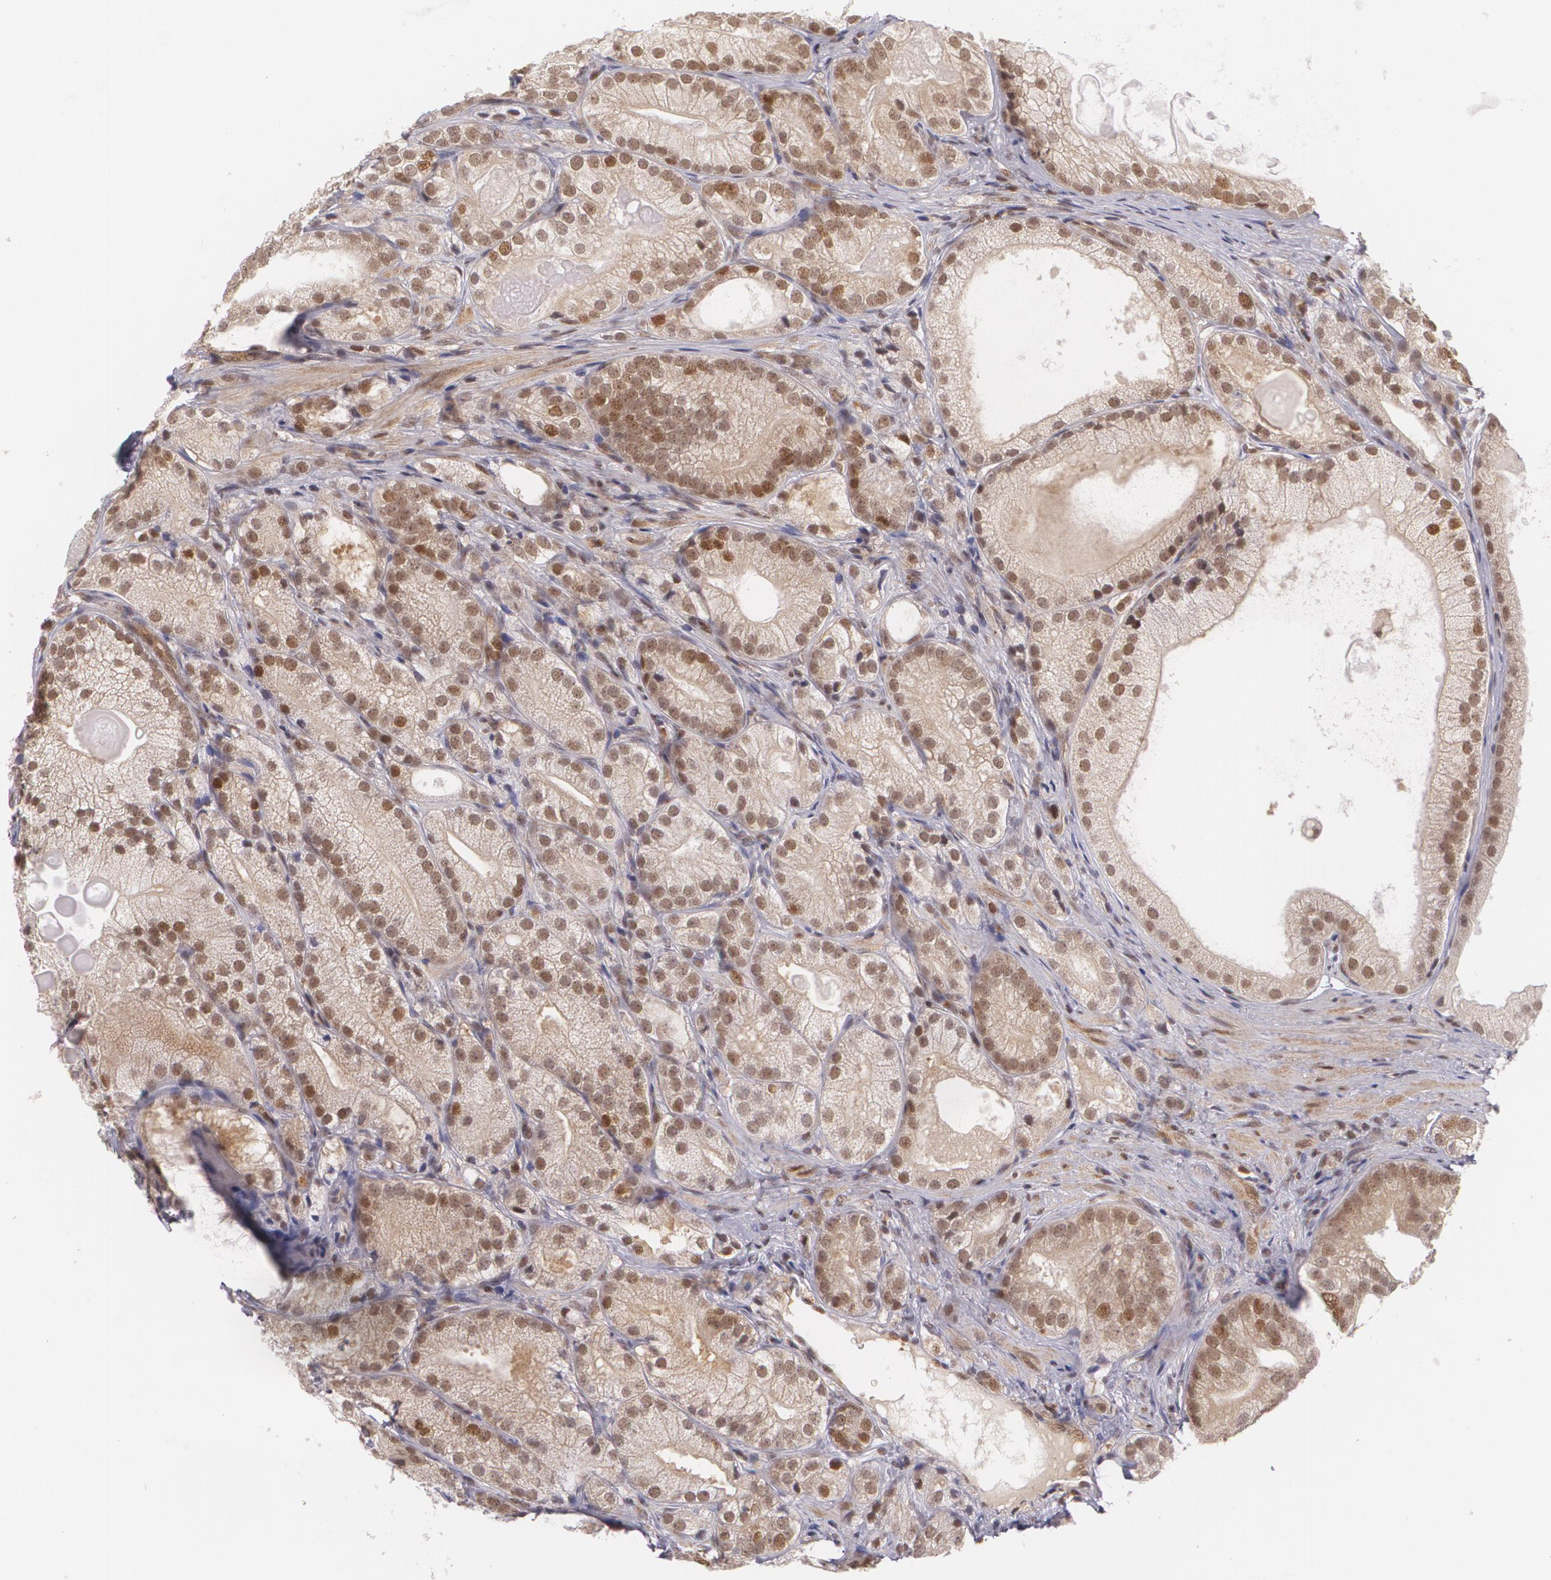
{"staining": {"intensity": "moderate", "quantity": "25%-75%", "location": "cytoplasmic/membranous,nuclear"}, "tissue": "prostate cancer", "cell_type": "Tumor cells", "image_type": "cancer", "snomed": [{"axis": "morphology", "description": "Adenocarcinoma, Low grade"}, {"axis": "topography", "description": "Prostate"}], "caption": "Moderate cytoplasmic/membranous and nuclear staining for a protein is present in approximately 25%-75% of tumor cells of prostate adenocarcinoma (low-grade) using immunohistochemistry.", "gene": "CUL2", "patient": {"sex": "male", "age": 69}}